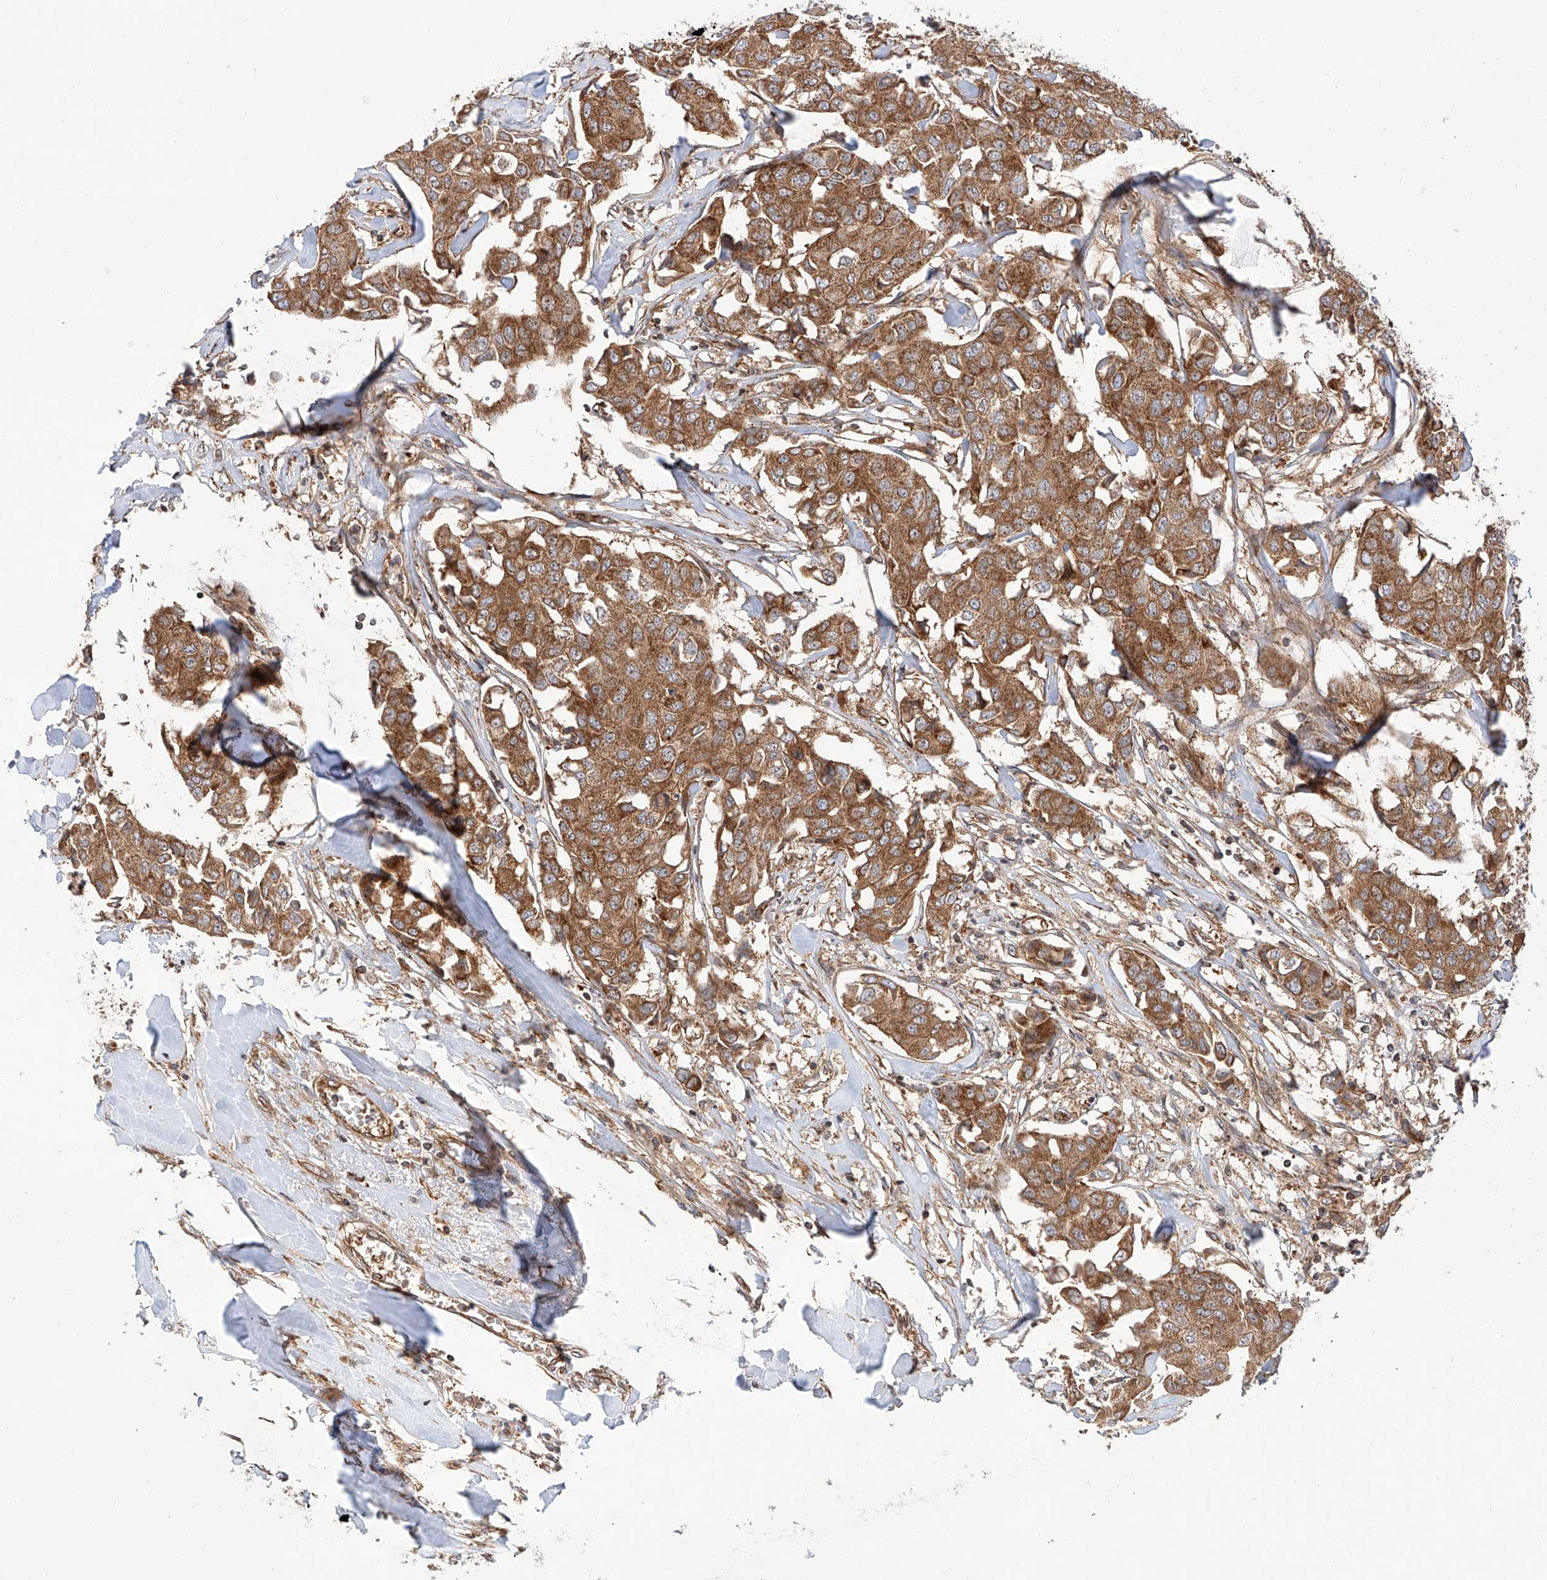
{"staining": {"intensity": "moderate", "quantity": ">75%", "location": "cytoplasmic/membranous"}, "tissue": "breast cancer", "cell_type": "Tumor cells", "image_type": "cancer", "snomed": [{"axis": "morphology", "description": "Duct carcinoma"}, {"axis": "topography", "description": "Breast"}], "caption": "Protein staining of breast cancer (intraductal carcinoma) tissue demonstrates moderate cytoplasmic/membranous staining in approximately >75% of tumor cells.", "gene": "ISCA2", "patient": {"sex": "female", "age": 80}}